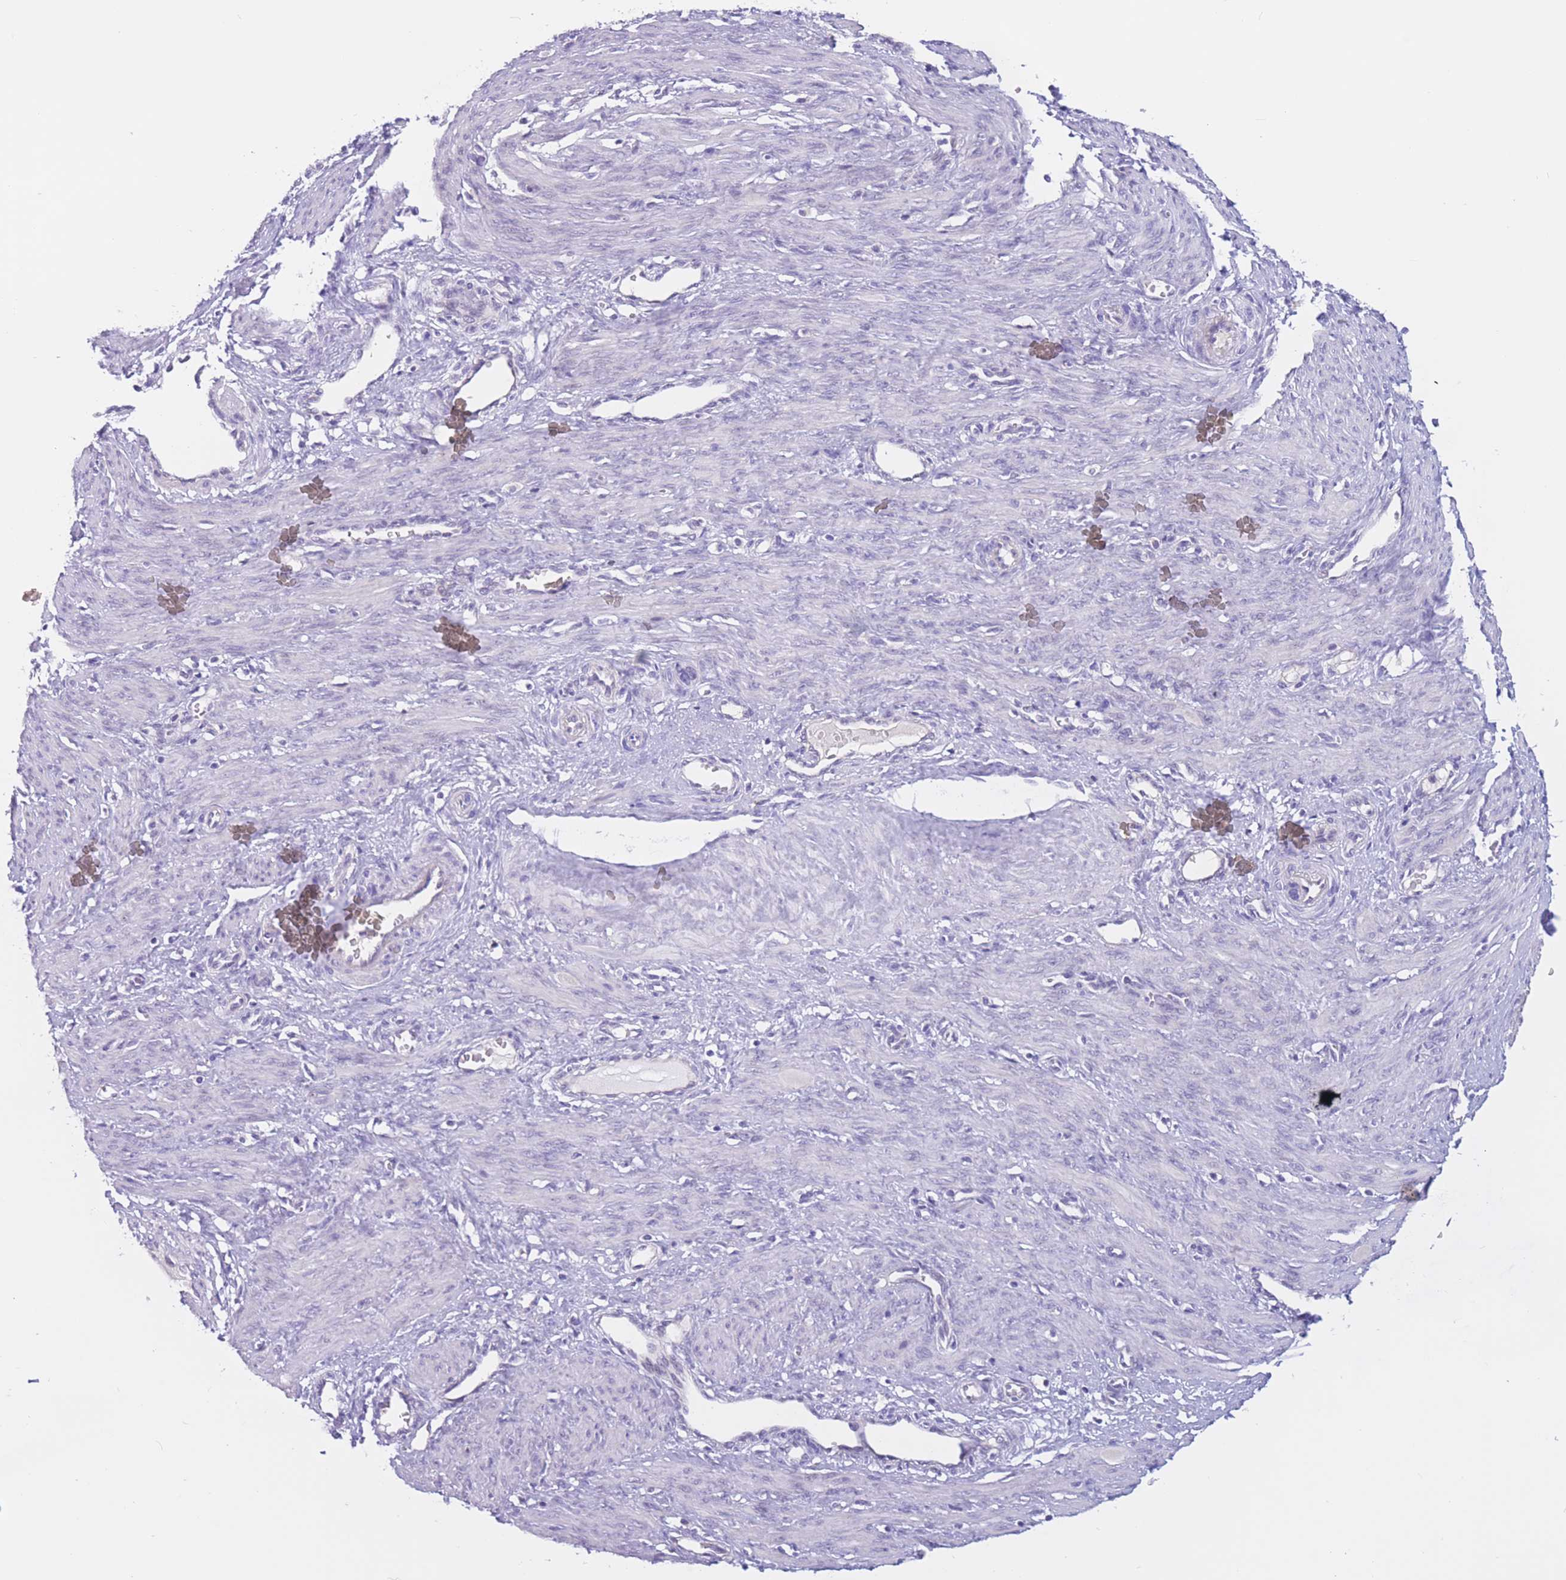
{"staining": {"intensity": "negative", "quantity": "none", "location": "none"}, "tissue": "smooth muscle", "cell_type": "Smooth muscle cells", "image_type": "normal", "snomed": [{"axis": "morphology", "description": "Normal tissue, NOS"}, {"axis": "topography", "description": "Endometrium"}], "caption": "Human smooth muscle stained for a protein using IHC reveals no staining in smooth muscle cells.", "gene": "BOP1", "patient": {"sex": "female", "age": 33}}